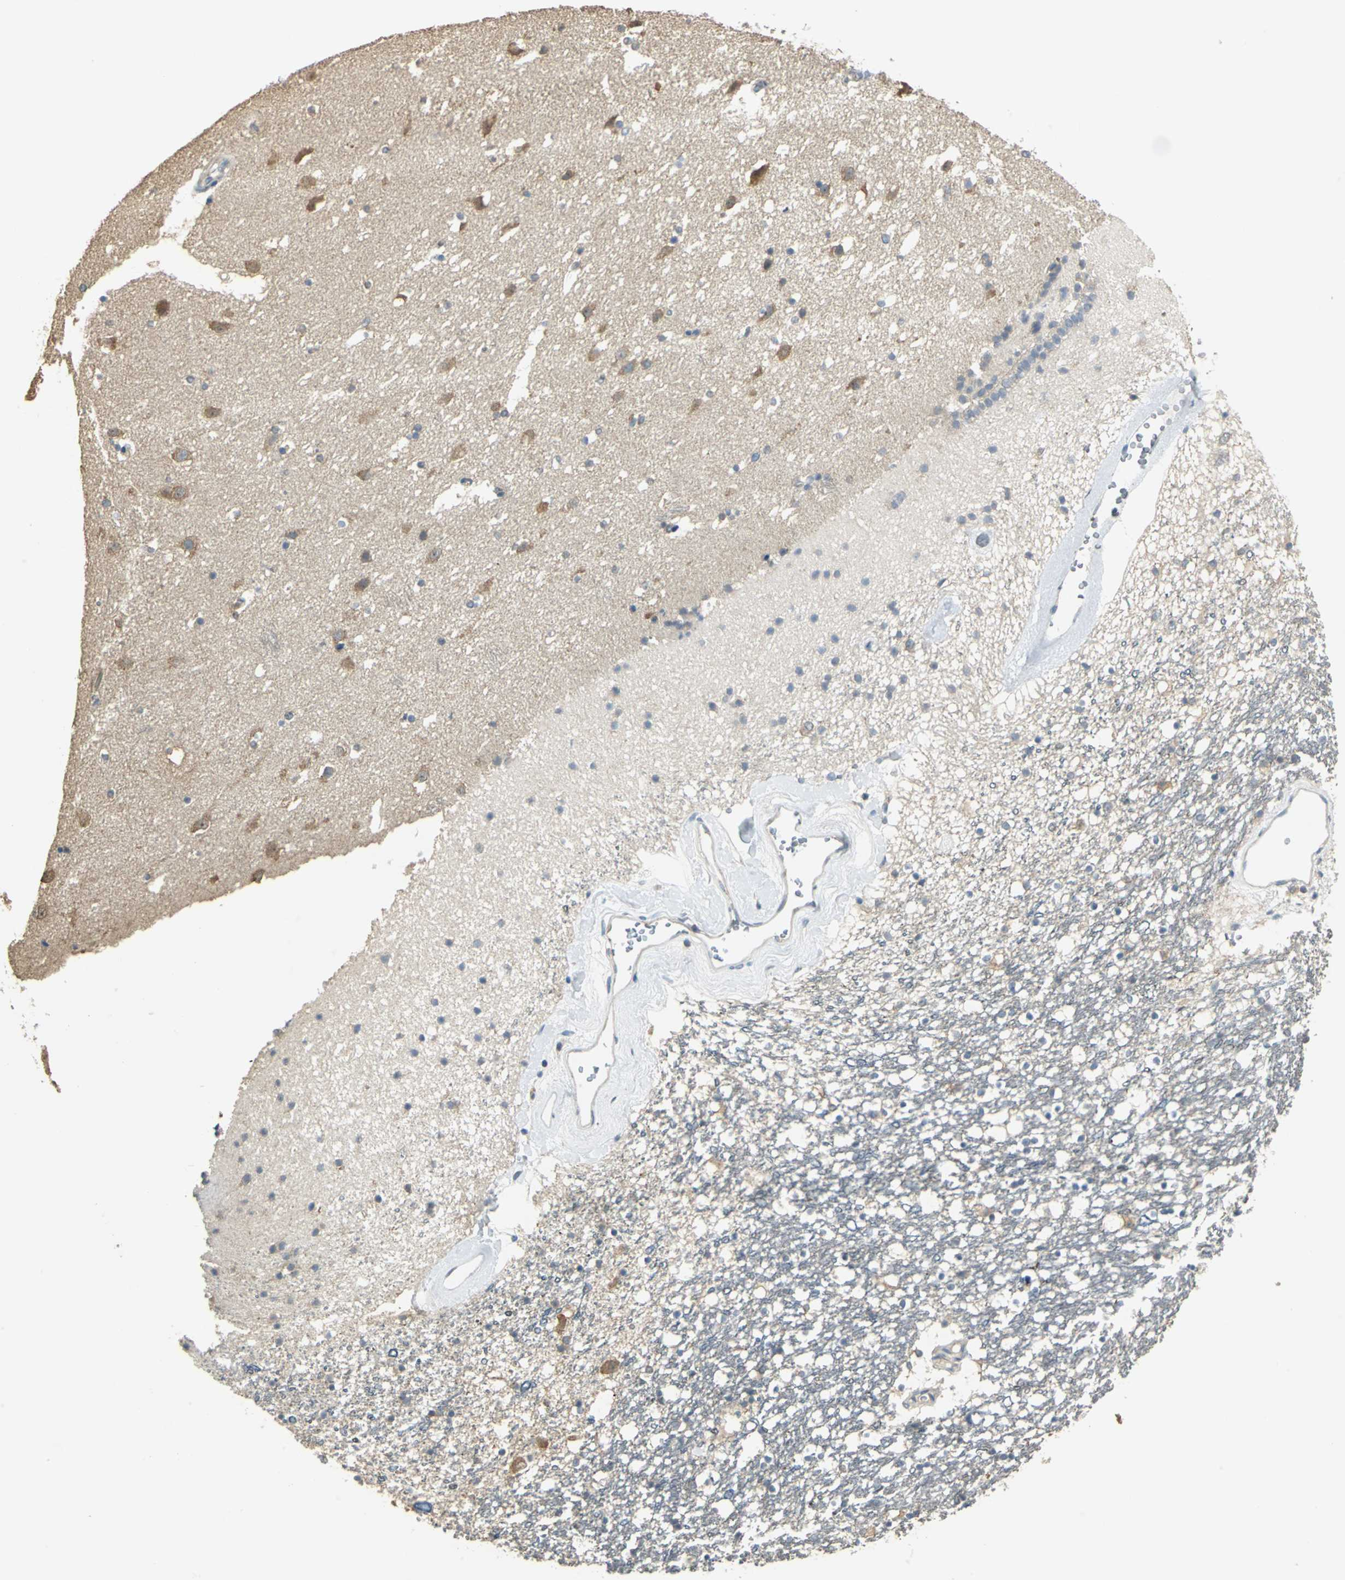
{"staining": {"intensity": "moderate", "quantity": "25%-75%", "location": "cytoplasmic/membranous"}, "tissue": "caudate", "cell_type": "Glial cells", "image_type": "normal", "snomed": [{"axis": "morphology", "description": "Normal tissue, NOS"}, {"axis": "topography", "description": "Lateral ventricle wall"}], "caption": "Glial cells exhibit medium levels of moderate cytoplasmic/membranous positivity in about 25%-75% of cells in benign caudate.", "gene": "SHC2", "patient": {"sex": "male", "age": 45}}